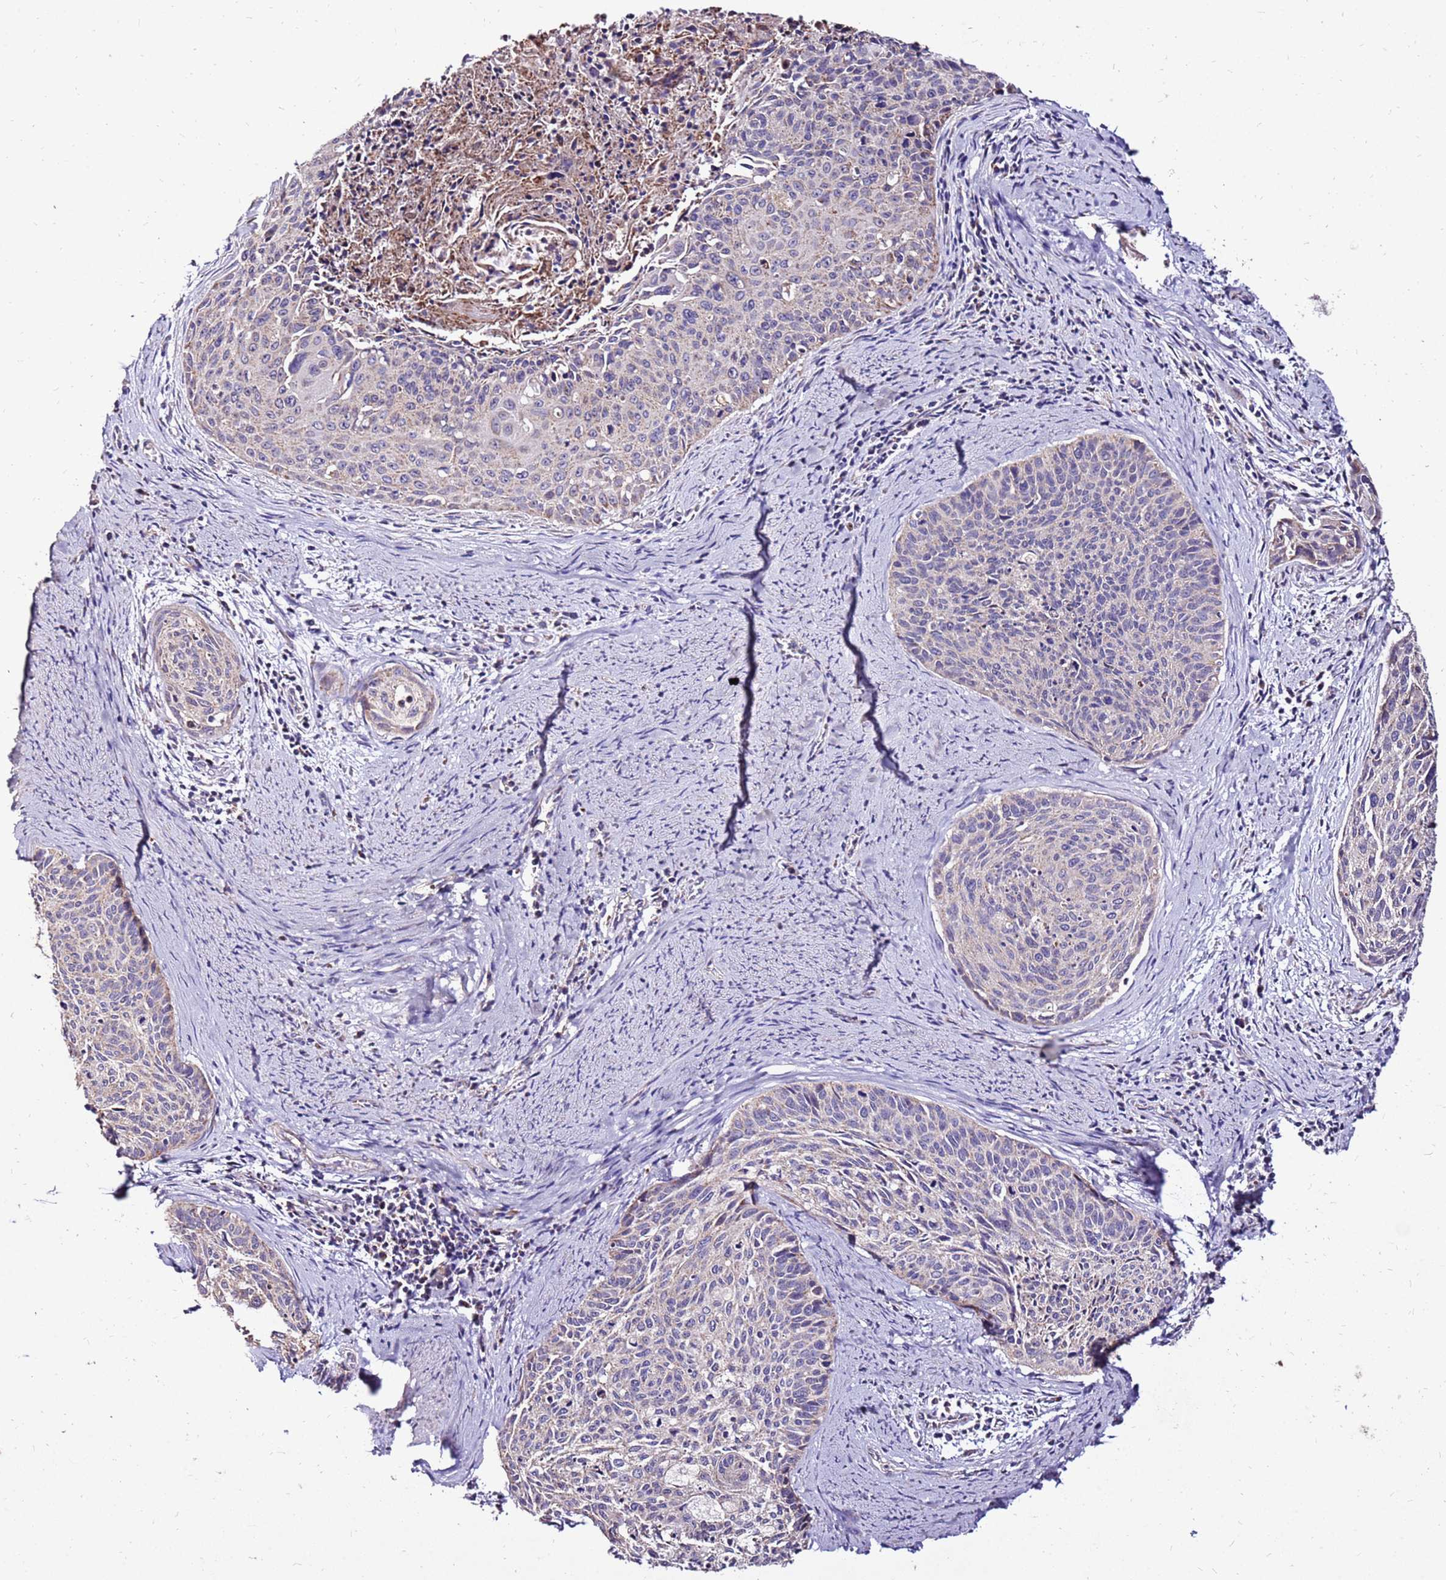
{"staining": {"intensity": "negative", "quantity": "none", "location": "none"}, "tissue": "cervical cancer", "cell_type": "Tumor cells", "image_type": "cancer", "snomed": [{"axis": "morphology", "description": "Squamous cell carcinoma, NOS"}, {"axis": "topography", "description": "Cervix"}], "caption": "The image reveals no staining of tumor cells in cervical squamous cell carcinoma.", "gene": "SPSB3", "patient": {"sex": "female", "age": 55}}